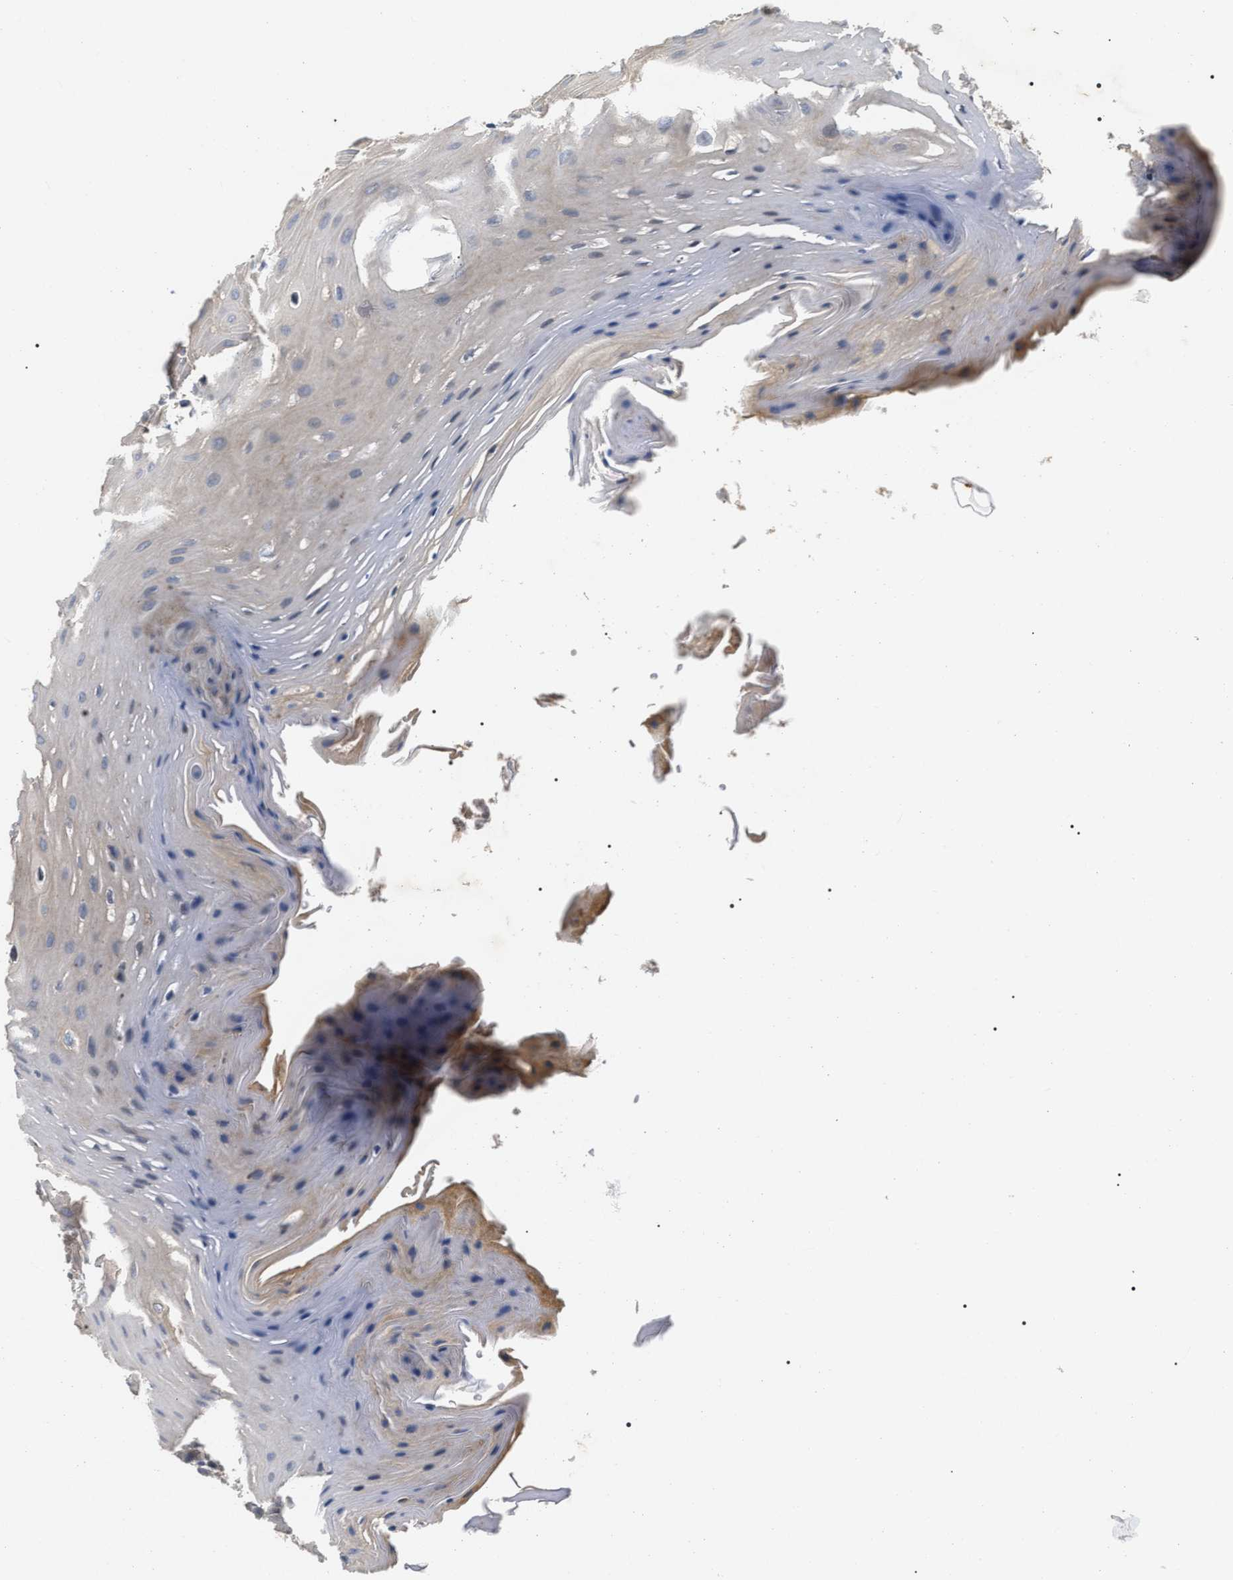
{"staining": {"intensity": "weak", "quantity": "<25%", "location": "cytoplasmic/membranous"}, "tissue": "oral mucosa", "cell_type": "Squamous epithelial cells", "image_type": "normal", "snomed": [{"axis": "morphology", "description": "Normal tissue, NOS"}, {"axis": "morphology", "description": "Squamous cell carcinoma, NOS"}, {"axis": "topography", "description": "Oral tissue"}, {"axis": "topography", "description": "Head-Neck"}], "caption": "High magnification brightfield microscopy of unremarkable oral mucosa stained with DAB (3,3'-diaminobenzidine) (brown) and counterstained with hematoxylin (blue): squamous epithelial cells show no significant expression. (DAB immunohistochemistry, high magnification).", "gene": "IFT81", "patient": {"sex": "male", "age": 71}}